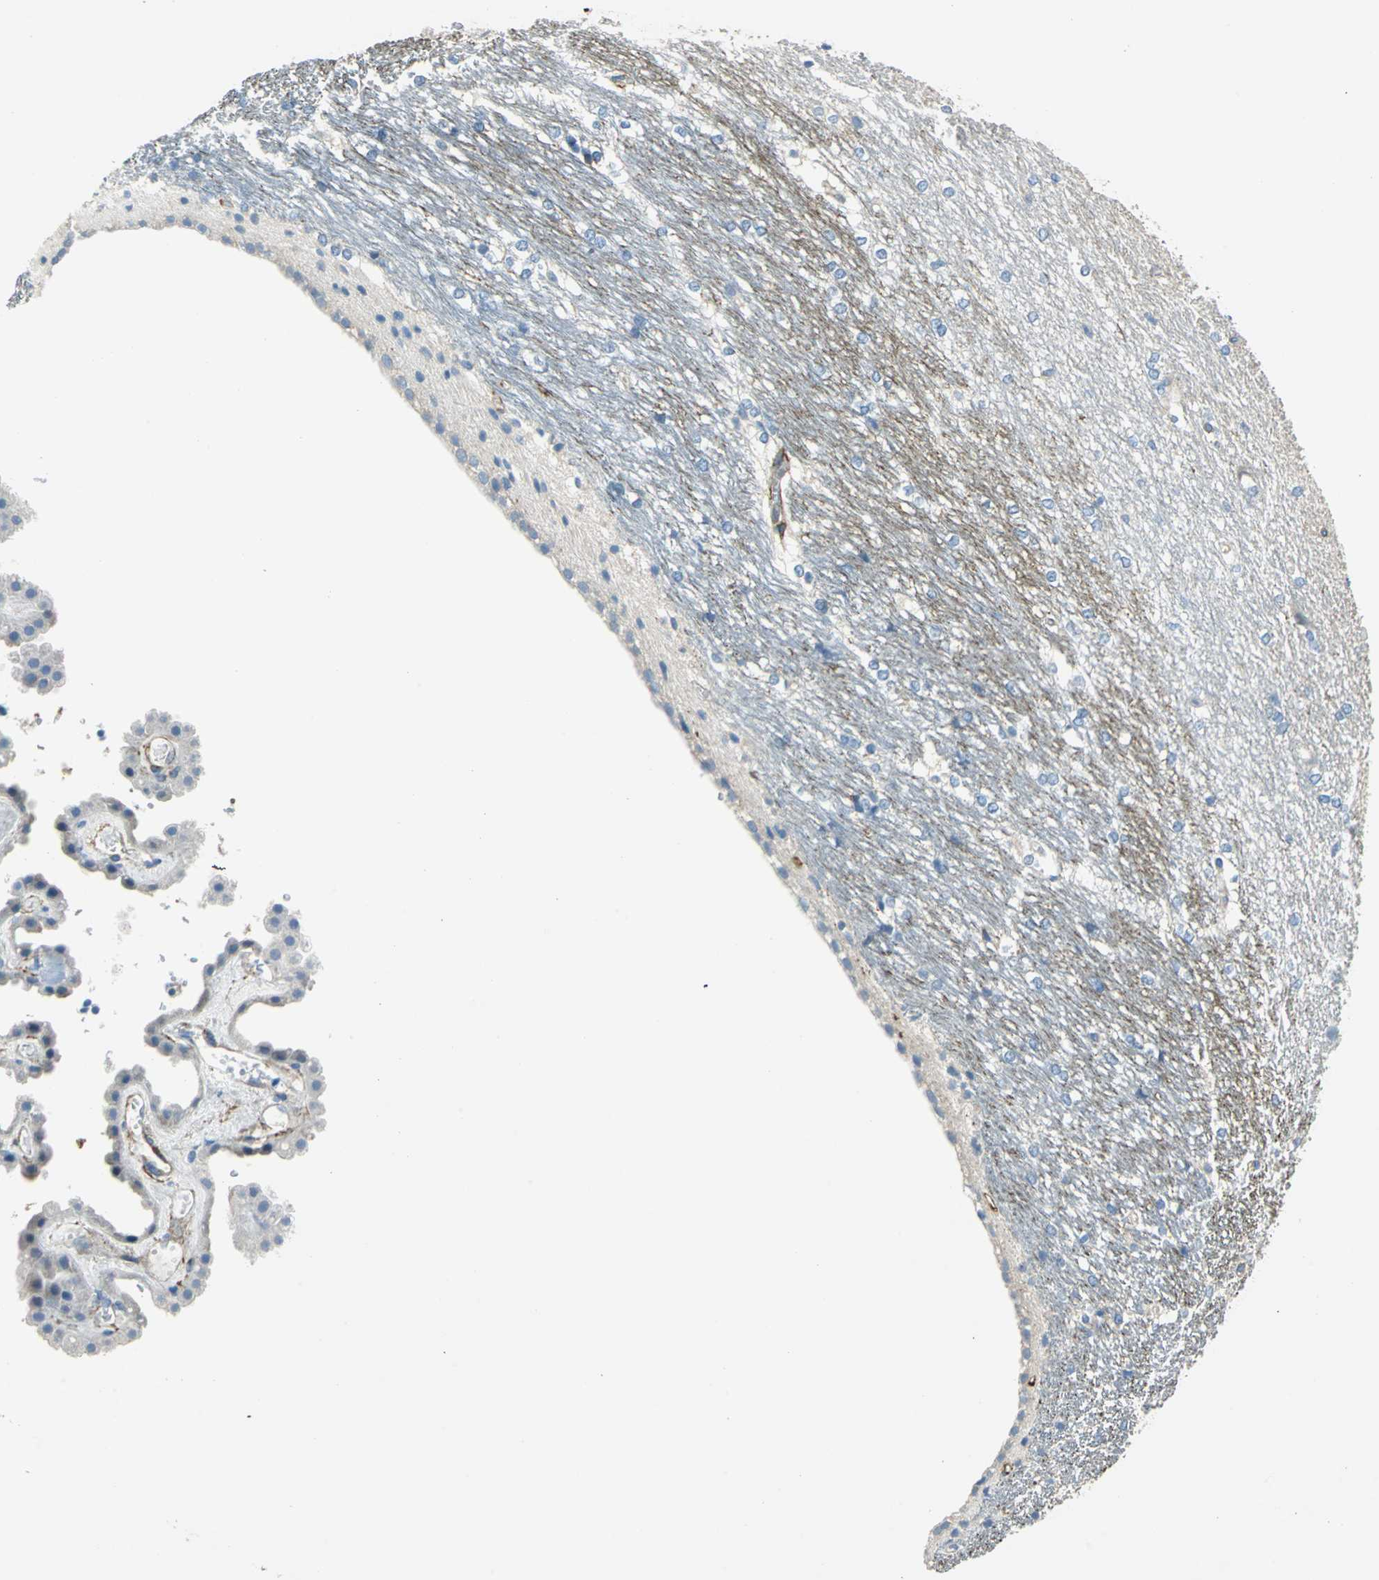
{"staining": {"intensity": "negative", "quantity": "none", "location": "none"}, "tissue": "hippocampus", "cell_type": "Glial cells", "image_type": "normal", "snomed": [{"axis": "morphology", "description": "Normal tissue, NOS"}, {"axis": "topography", "description": "Hippocampus"}], "caption": "This is an IHC photomicrograph of normal hippocampus. There is no expression in glial cells.", "gene": "AKAP12", "patient": {"sex": "female", "age": 19}}